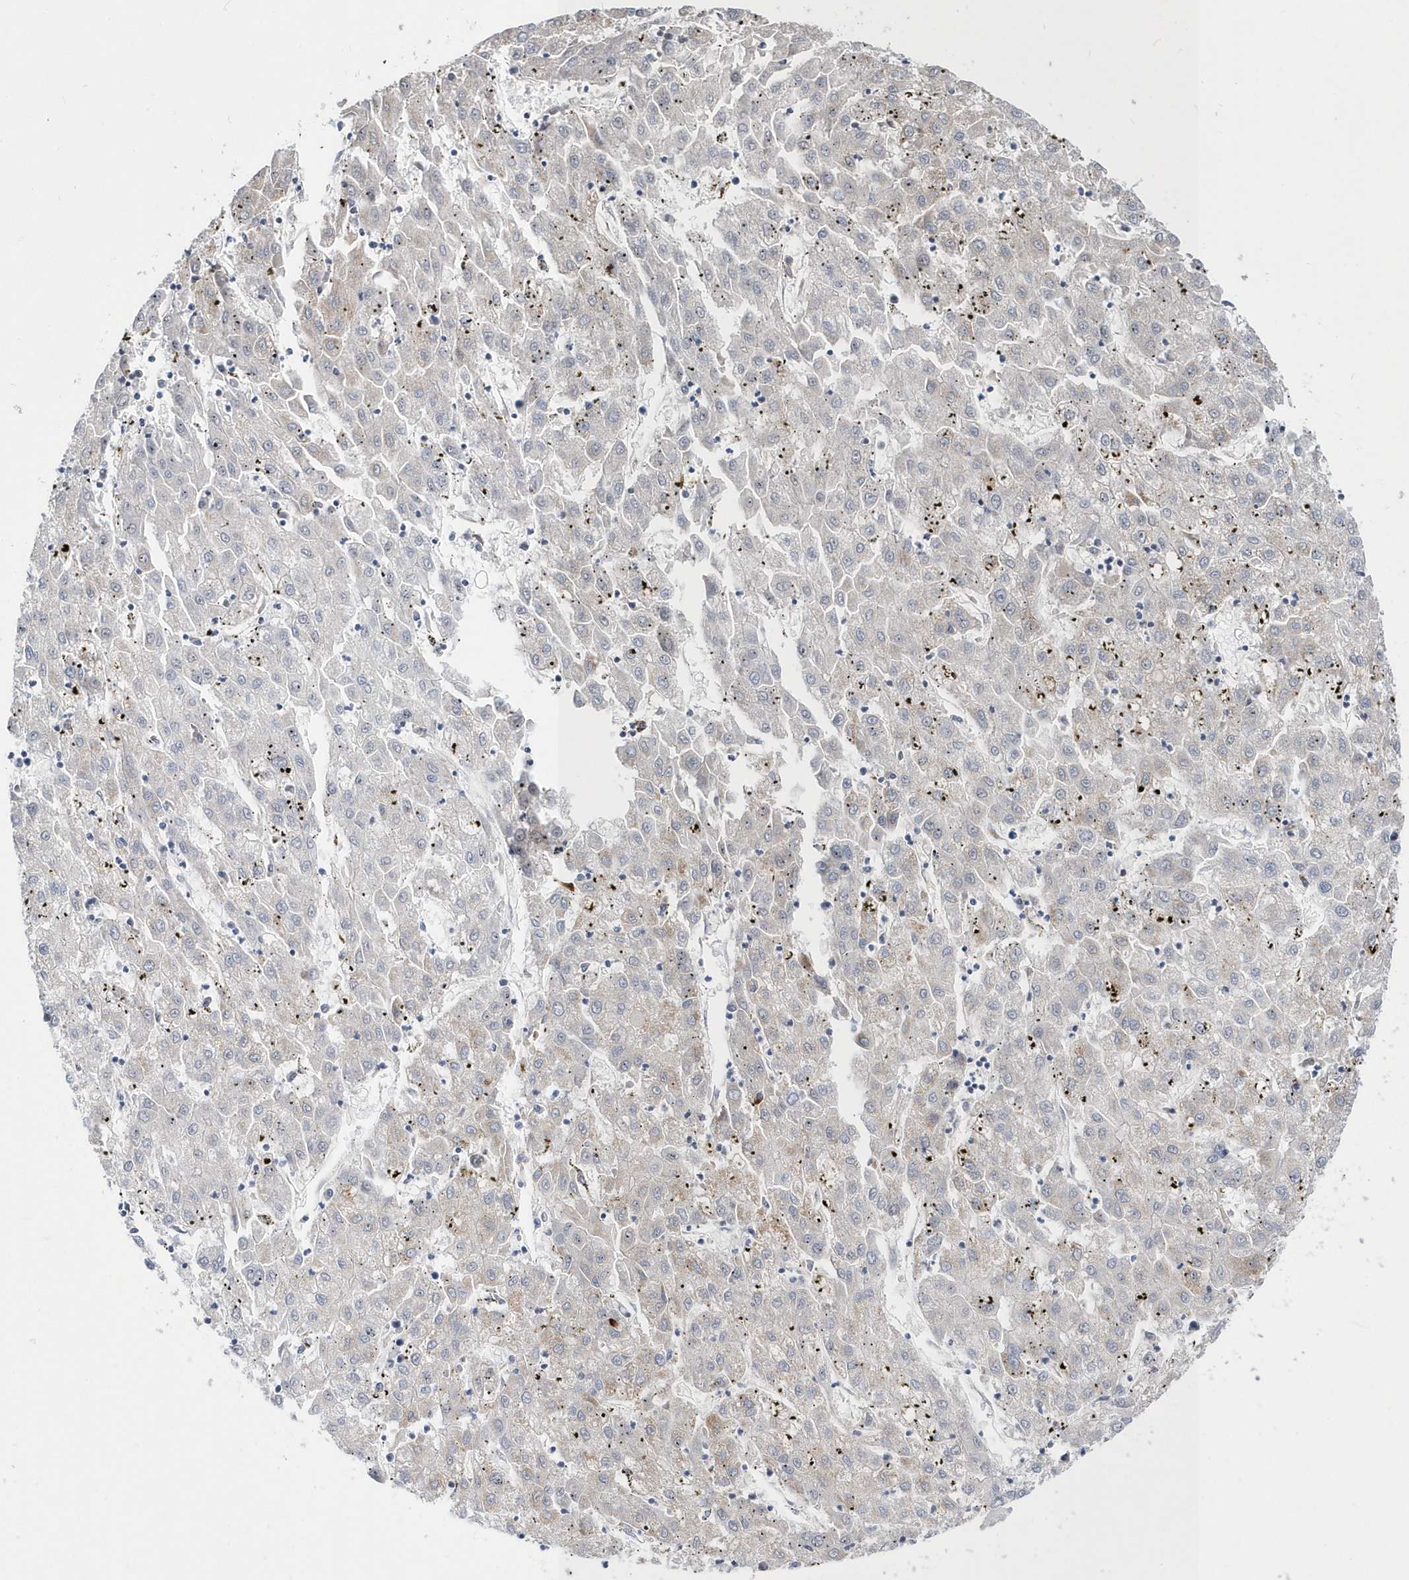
{"staining": {"intensity": "weak", "quantity": "<25%", "location": "cytoplasmic/membranous"}, "tissue": "liver cancer", "cell_type": "Tumor cells", "image_type": "cancer", "snomed": [{"axis": "morphology", "description": "Carcinoma, Hepatocellular, NOS"}, {"axis": "topography", "description": "Liver"}], "caption": "Tumor cells are negative for protein expression in human hepatocellular carcinoma (liver). The staining is performed using DAB (3,3'-diaminobenzidine) brown chromogen with nuclei counter-stained in using hematoxylin.", "gene": "SPATA5", "patient": {"sex": "male", "age": 72}}